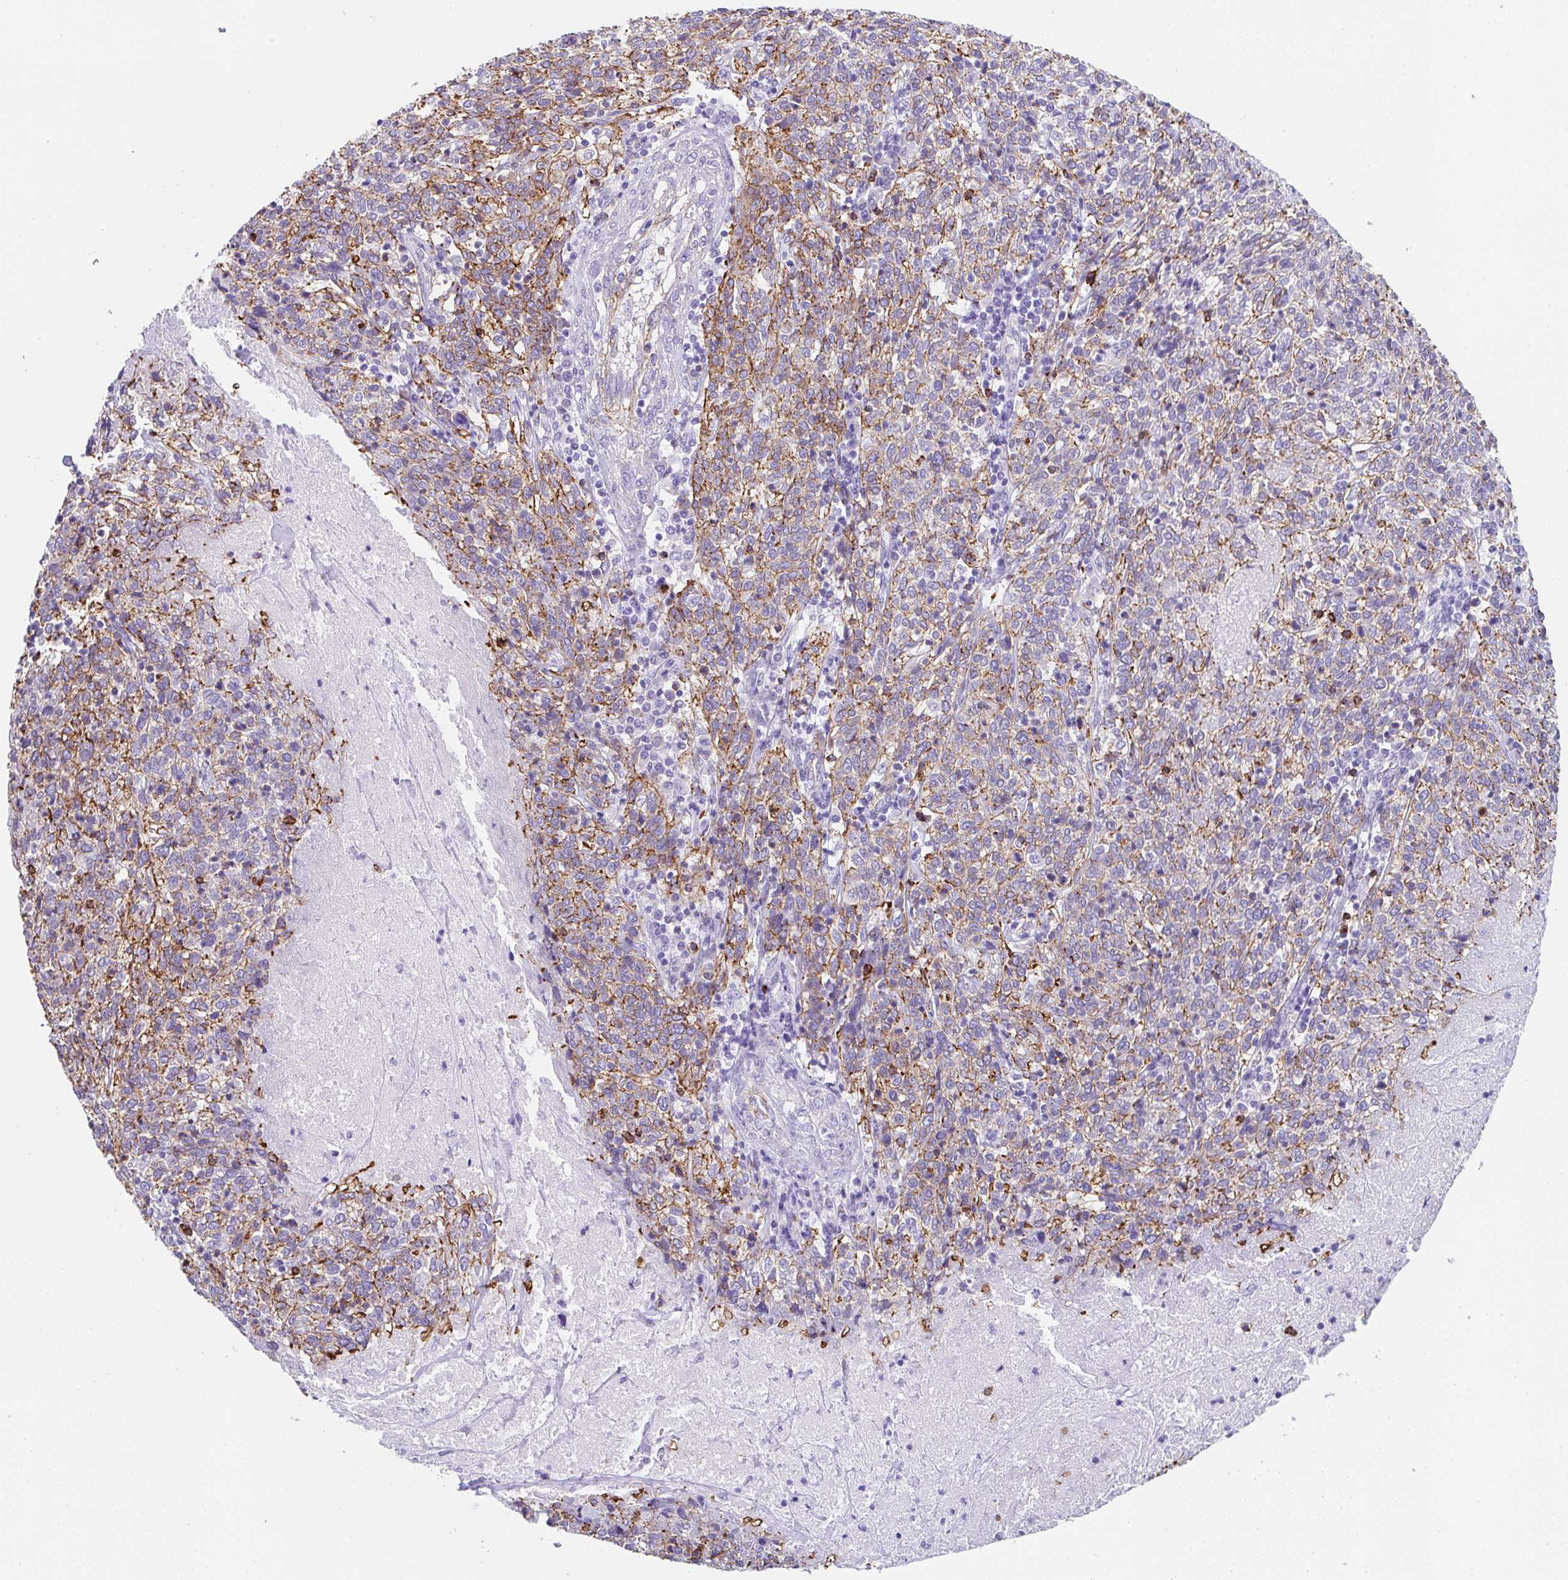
{"staining": {"intensity": "moderate", "quantity": "25%-75%", "location": "cytoplasmic/membranous"}, "tissue": "cervical cancer", "cell_type": "Tumor cells", "image_type": "cancer", "snomed": [{"axis": "morphology", "description": "Squamous cell carcinoma, NOS"}, {"axis": "topography", "description": "Cervix"}], "caption": "A brown stain labels moderate cytoplasmic/membranous expression of a protein in squamous cell carcinoma (cervical) tumor cells.", "gene": "DBN1", "patient": {"sex": "female", "age": 46}}